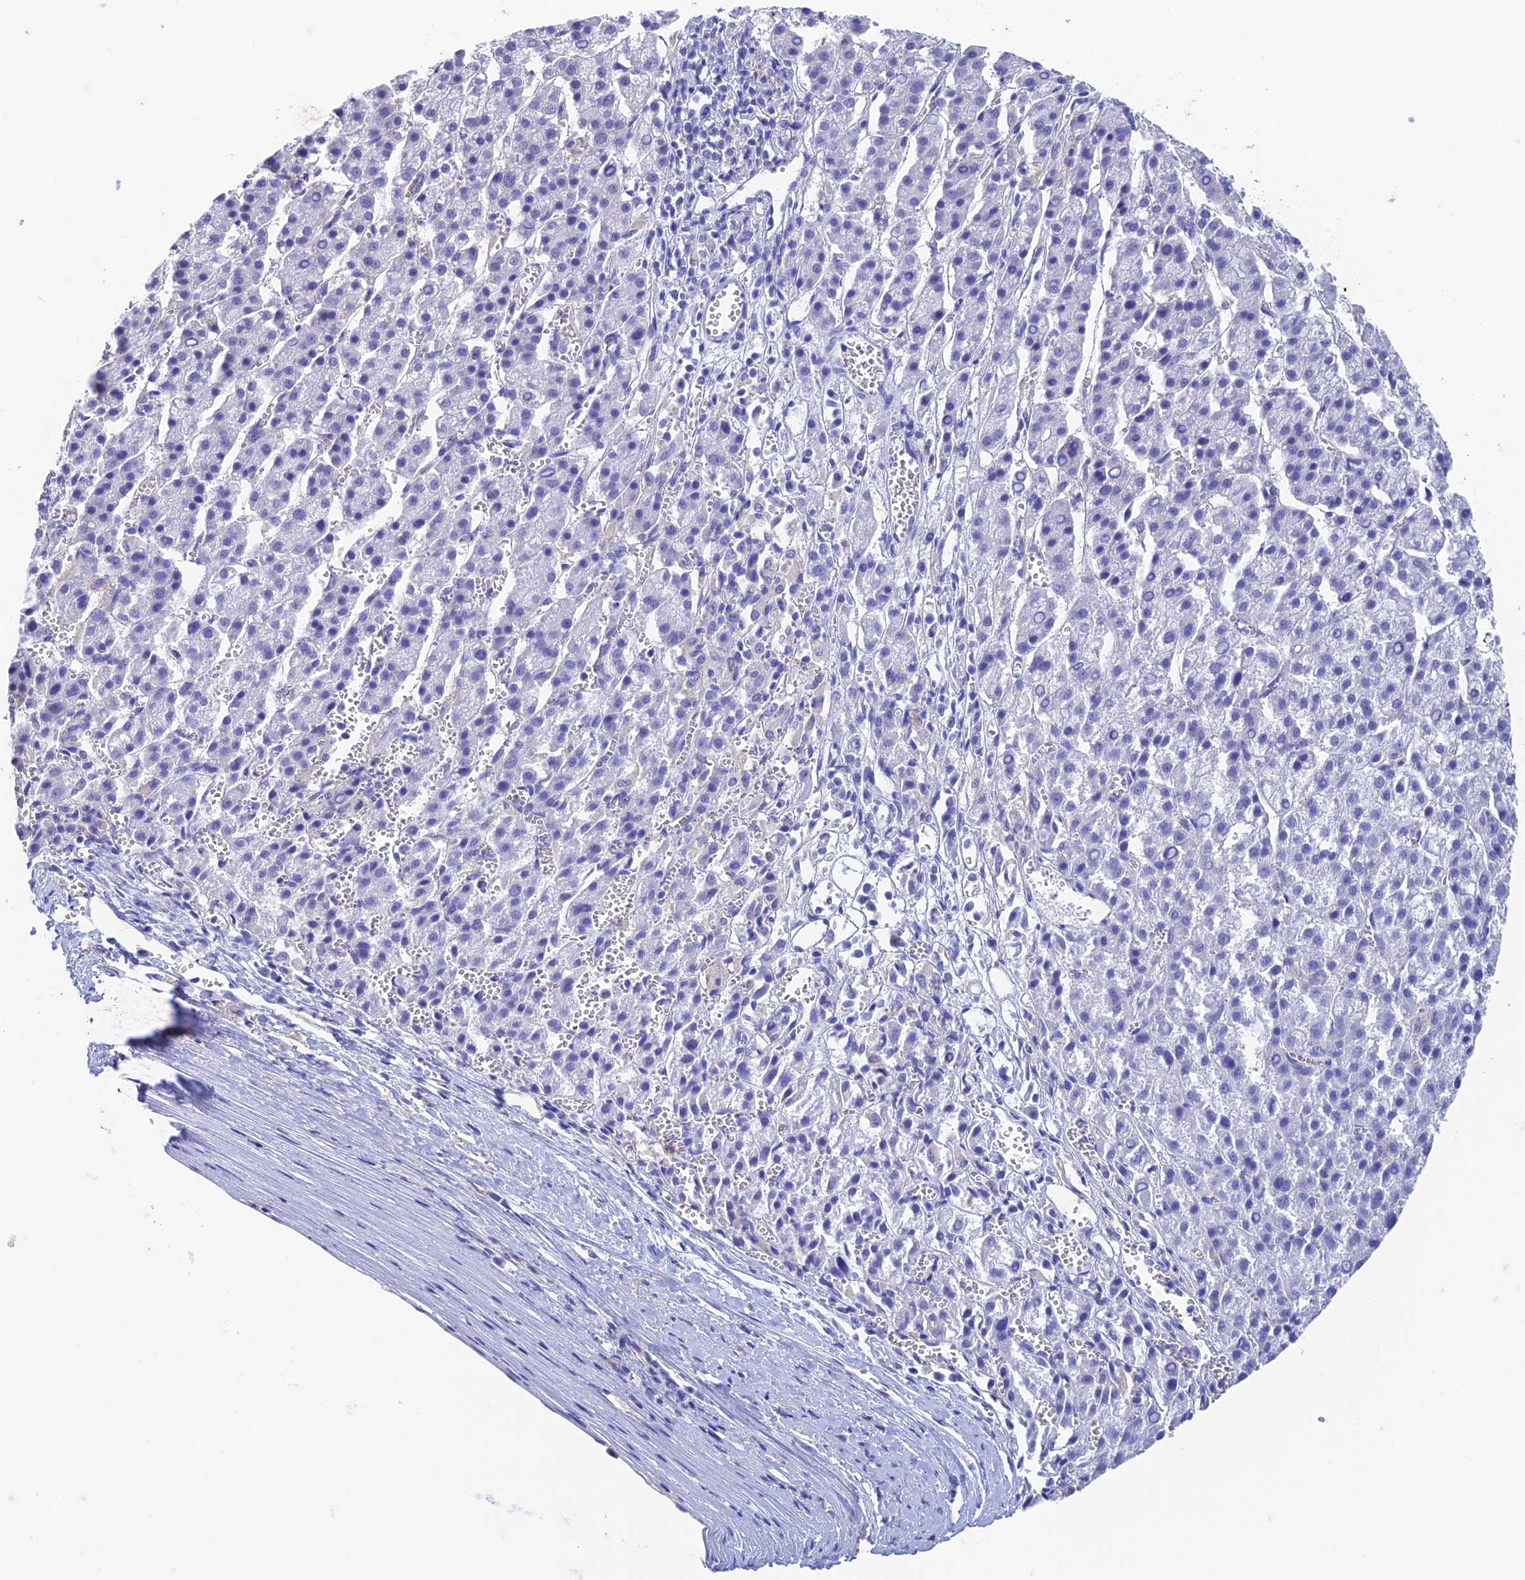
{"staining": {"intensity": "negative", "quantity": "none", "location": "none"}, "tissue": "liver cancer", "cell_type": "Tumor cells", "image_type": "cancer", "snomed": [{"axis": "morphology", "description": "Carcinoma, Hepatocellular, NOS"}, {"axis": "topography", "description": "Liver"}], "caption": "The immunohistochemistry histopathology image has no significant expression in tumor cells of liver hepatocellular carcinoma tissue.", "gene": "FGF7", "patient": {"sex": "female", "age": 58}}